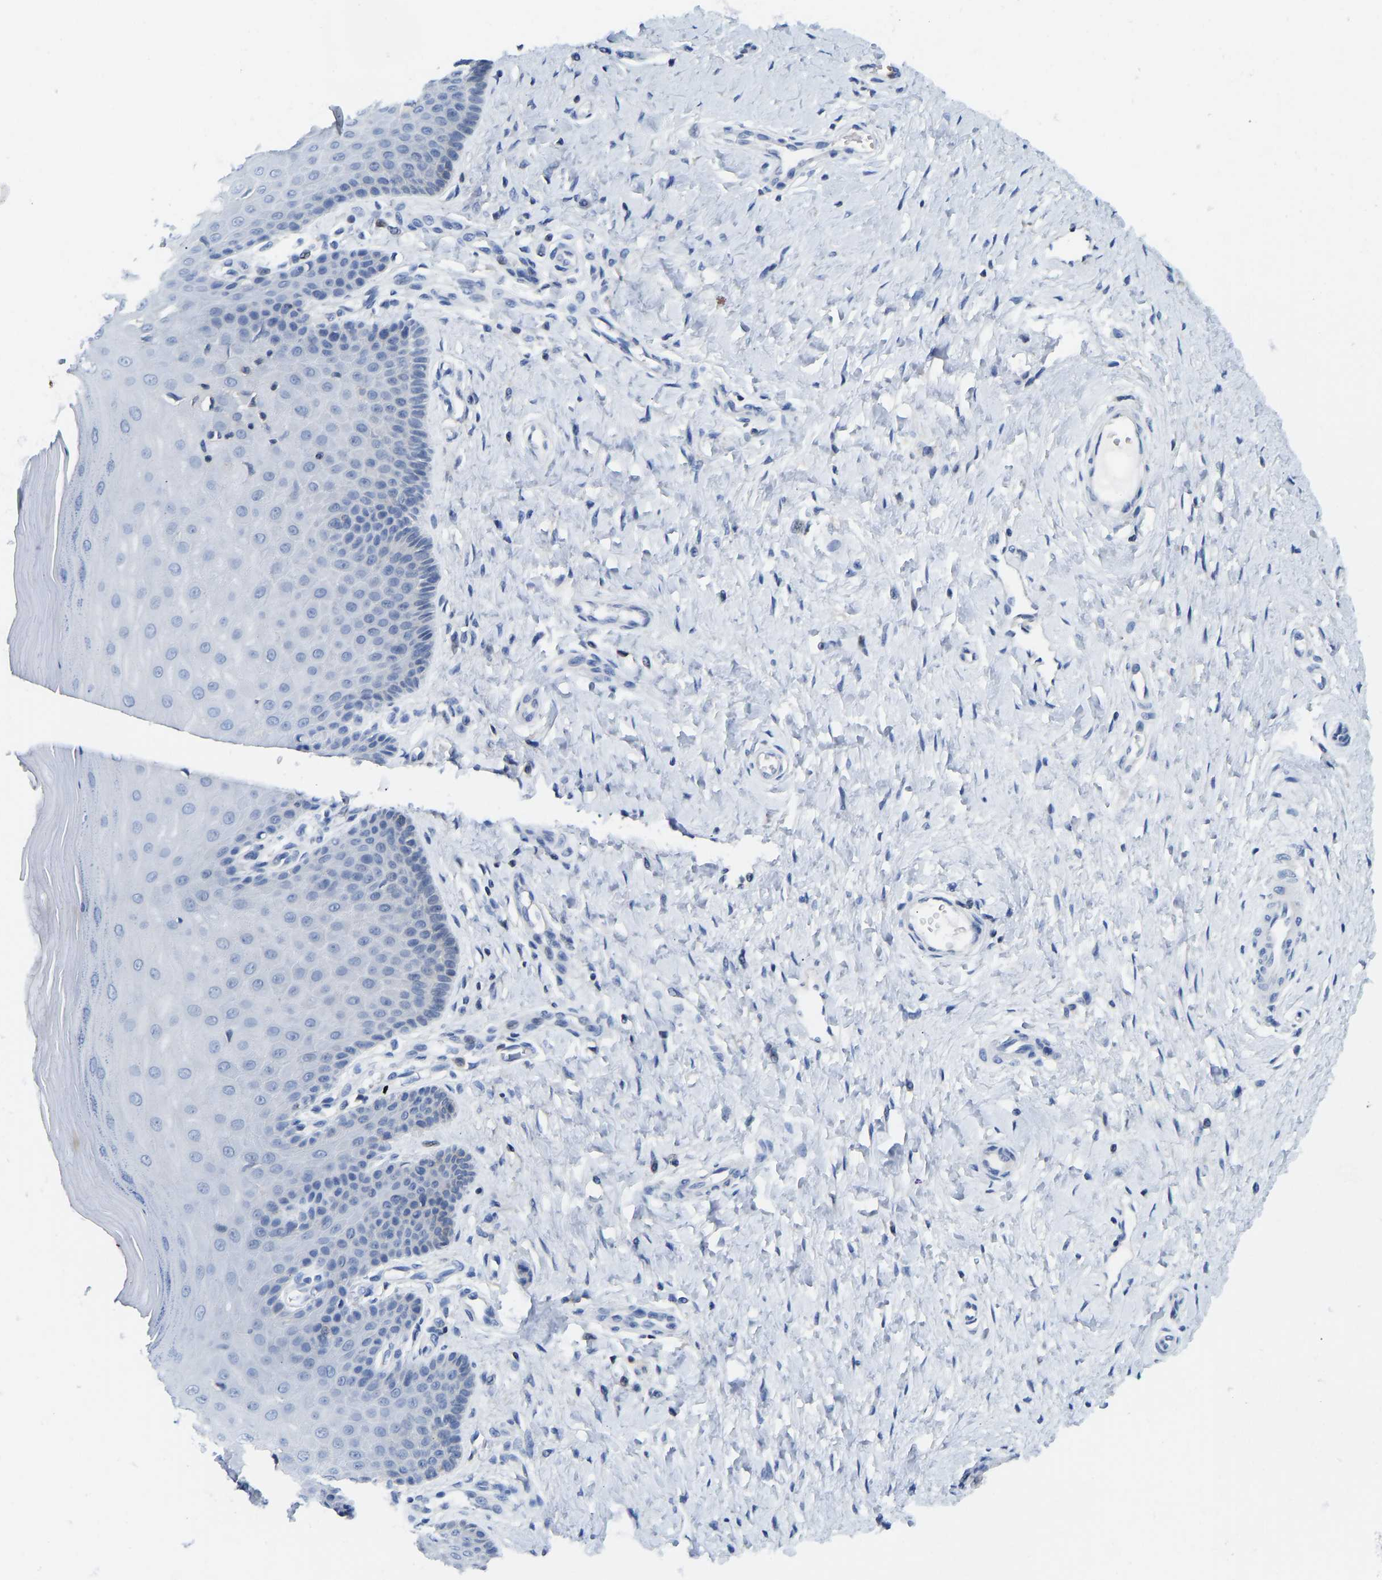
{"staining": {"intensity": "negative", "quantity": "none", "location": "none"}, "tissue": "cervix", "cell_type": "Glandular cells", "image_type": "normal", "snomed": [{"axis": "morphology", "description": "Normal tissue, NOS"}, {"axis": "topography", "description": "Cervix"}], "caption": "The immunohistochemistry photomicrograph has no significant staining in glandular cells of cervix. (Brightfield microscopy of DAB (3,3'-diaminobenzidine) immunohistochemistry (IHC) at high magnification).", "gene": "NDRG3", "patient": {"sex": "female", "age": 55}}